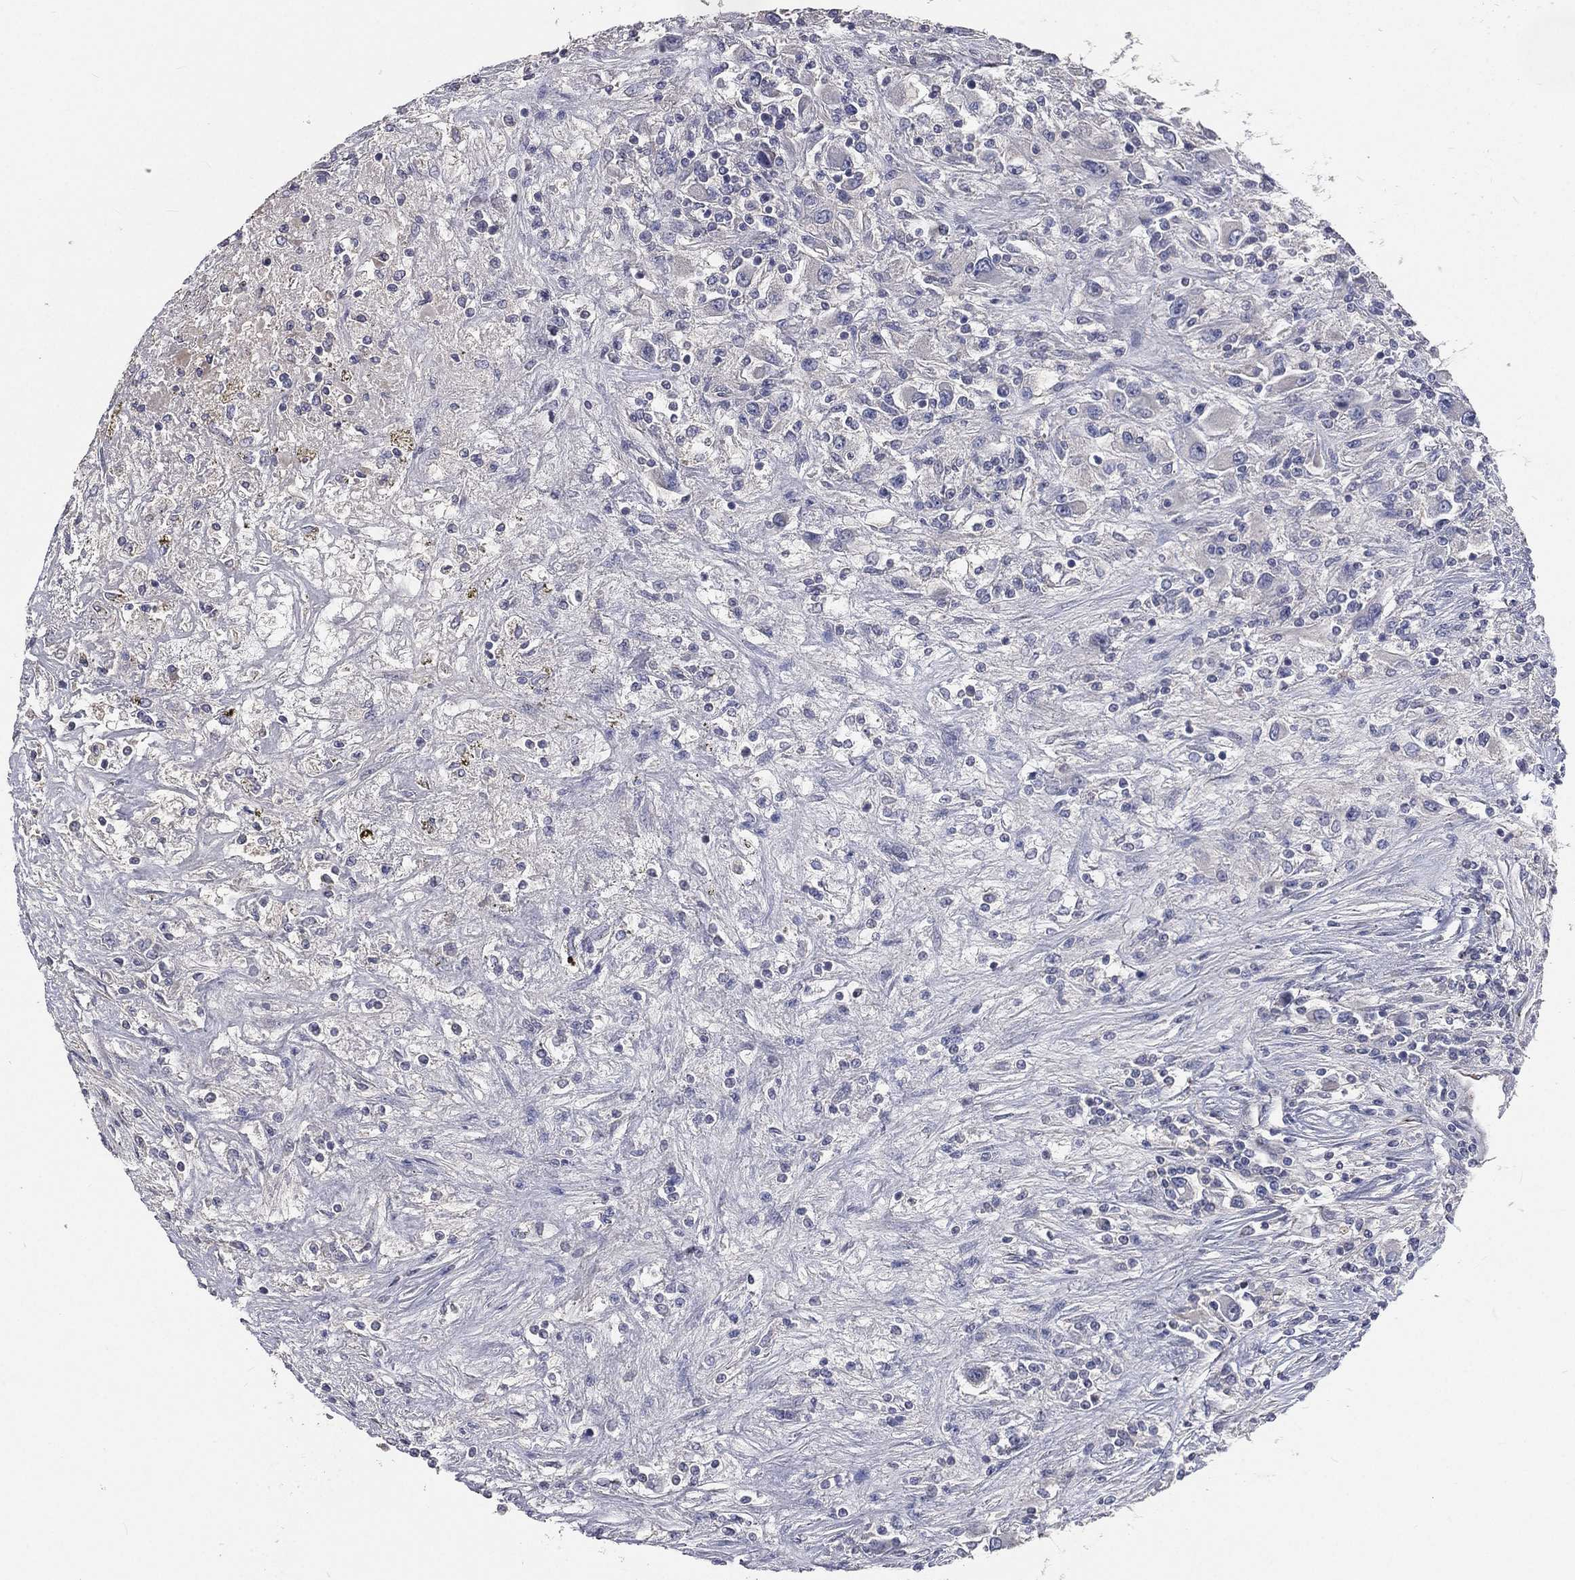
{"staining": {"intensity": "negative", "quantity": "none", "location": "none"}, "tissue": "renal cancer", "cell_type": "Tumor cells", "image_type": "cancer", "snomed": [{"axis": "morphology", "description": "Adenocarcinoma, NOS"}, {"axis": "topography", "description": "Kidney"}], "caption": "There is no significant positivity in tumor cells of renal adenocarcinoma.", "gene": "CROCC", "patient": {"sex": "female", "age": 67}}